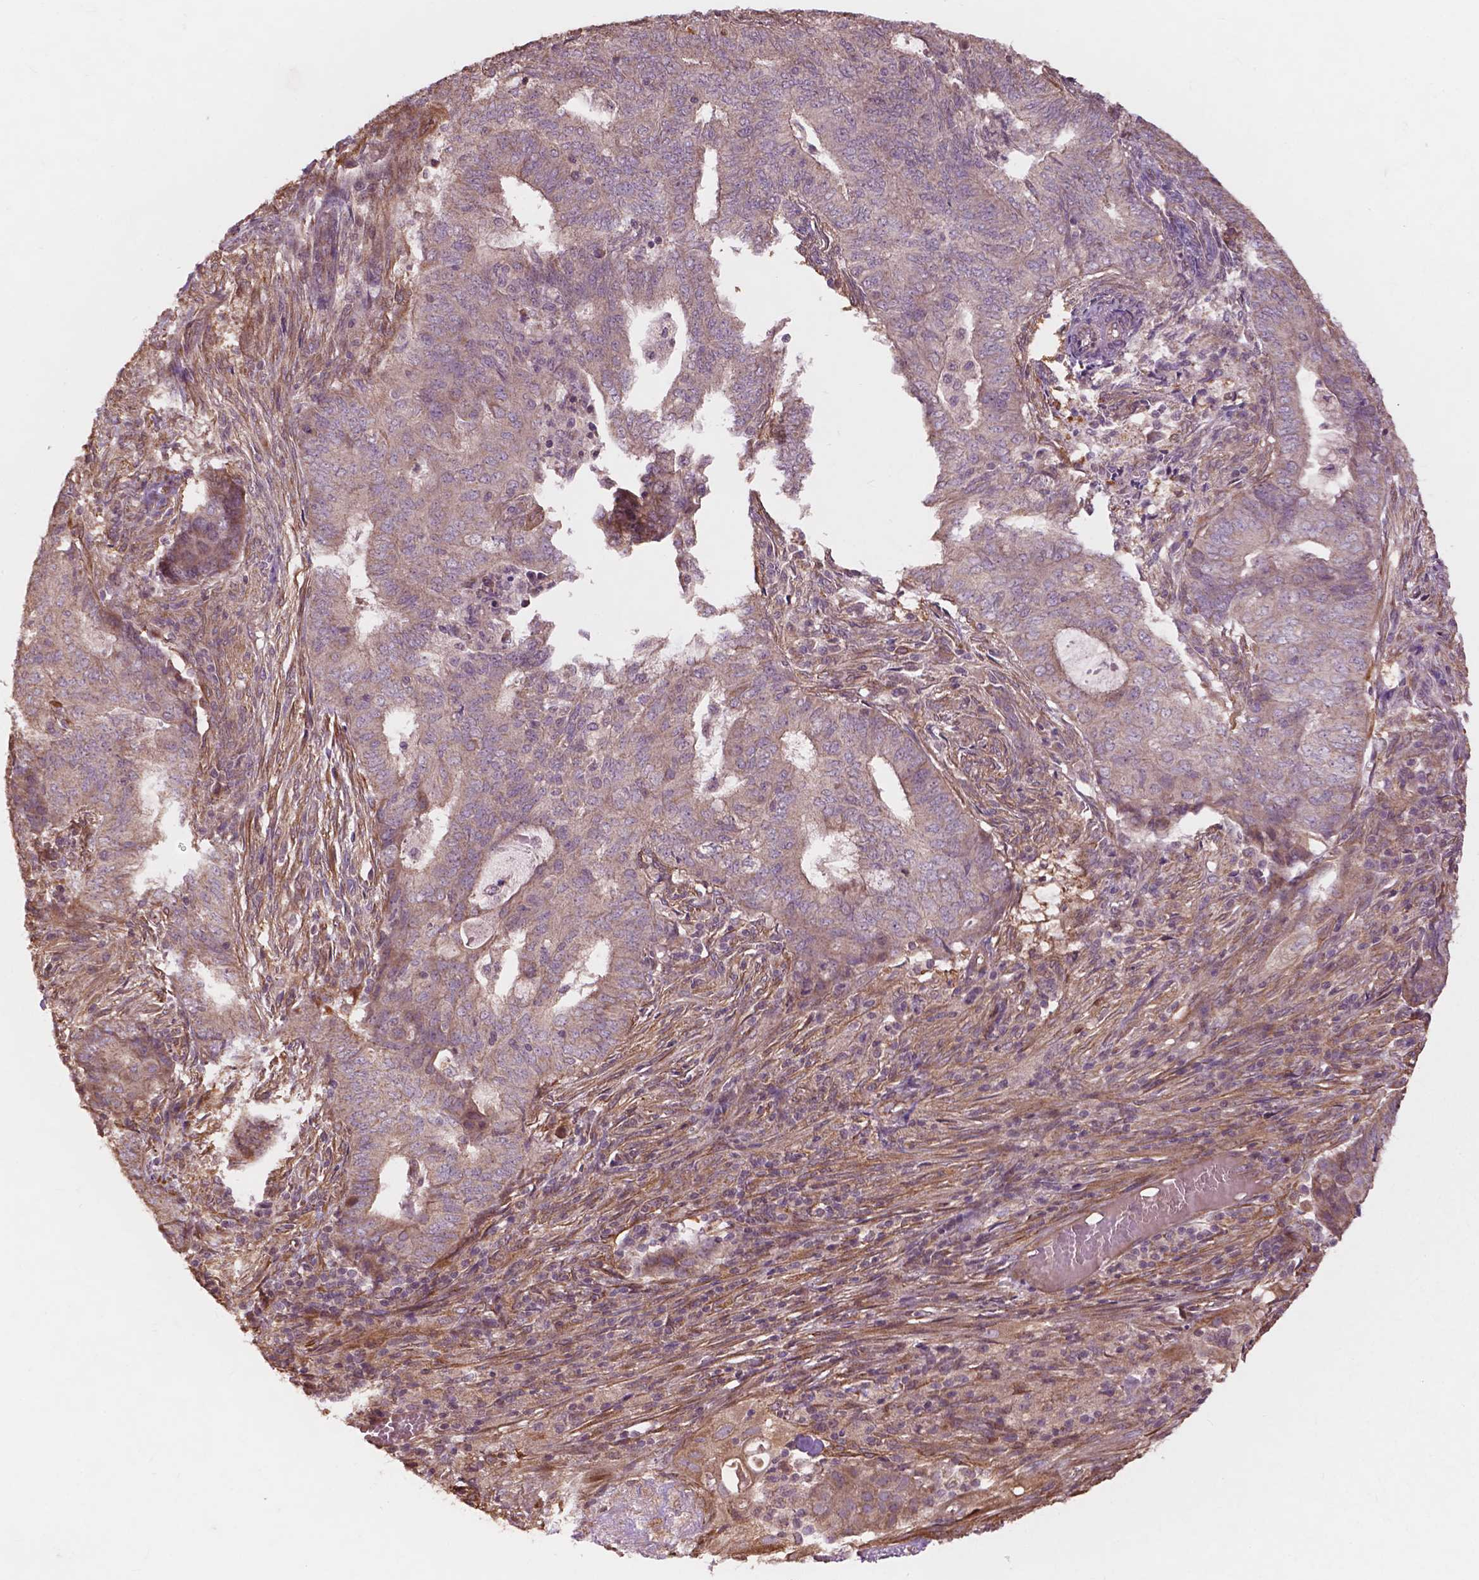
{"staining": {"intensity": "weak", "quantity": "<25%", "location": "cytoplasmic/membranous"}, "tissue": "endometrial cancer", "cell_type": "Tumor cells", "image_type": "cancer", "snomed": [{"axis": "morphology", "description": "Adenocarcinoma, NOS"}, {"axis": "topography", "description": "Endometrium"}], "caption": "A photomicrograph of human endometrial adenocarcinoma is negative for staining in tumor cells.", "gene": "CDC42BPA", "patient": {"sex": "female", "age": 62}}